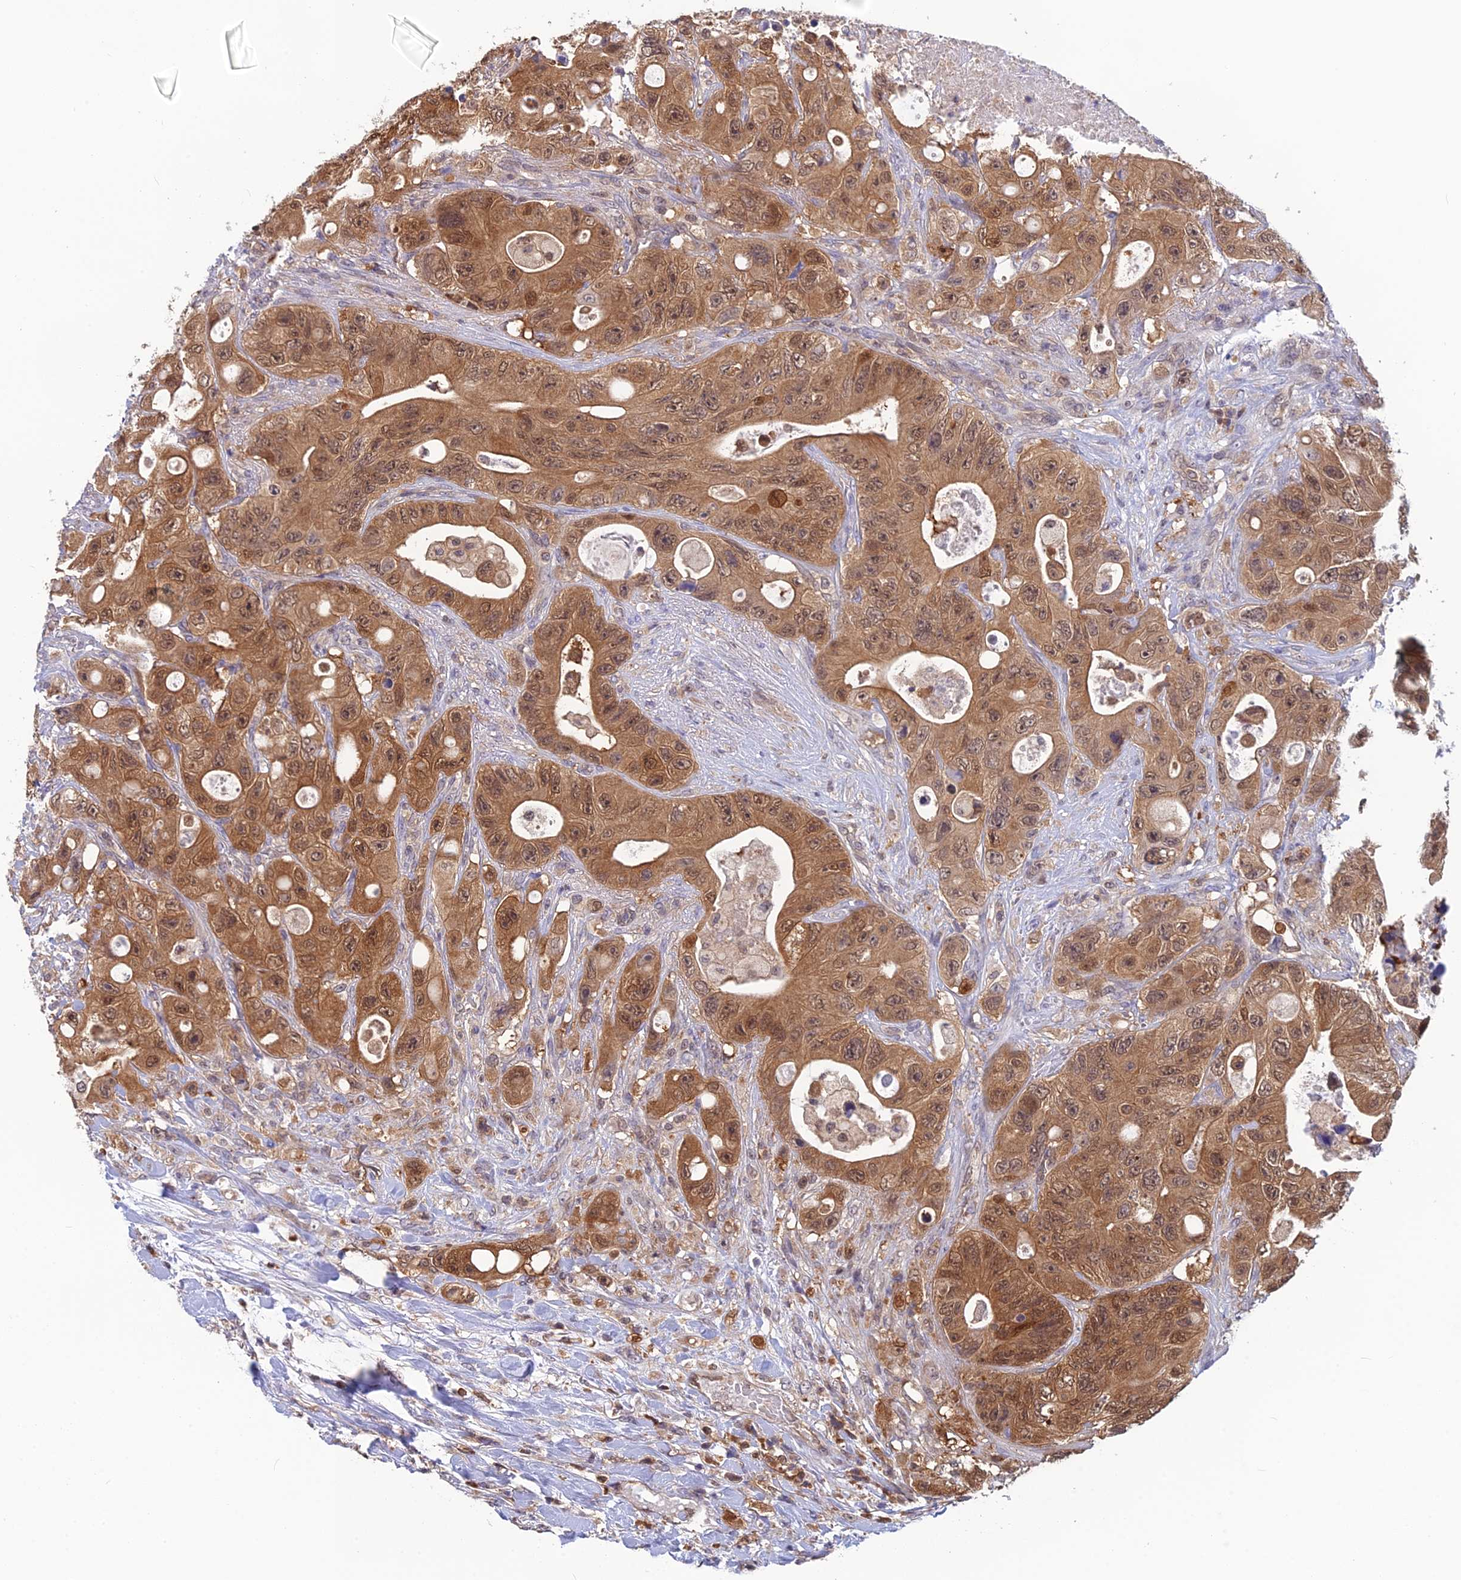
{"staining": {"intensity": "moderate", "quantity": ">75%", "location": "cytoplasmic/membranous,nuclear"}, "tissue": "colorectal cancer", "cell_type": "Tumor cells", "image_type": "cancer", "snomed": [{"axis": "morphology", "description": "Adenocarcinoma, NOS"}, {"axis": "topography", "description": "Colon"}], "caption": "A brown stain highlights moderate cytoplasmic/membranous and nuclear positivity of a protein in colorectal adenocarcinoma tumor cells.", "gene": "HINT1", "patient": {"sex": "female", "age": 46}}